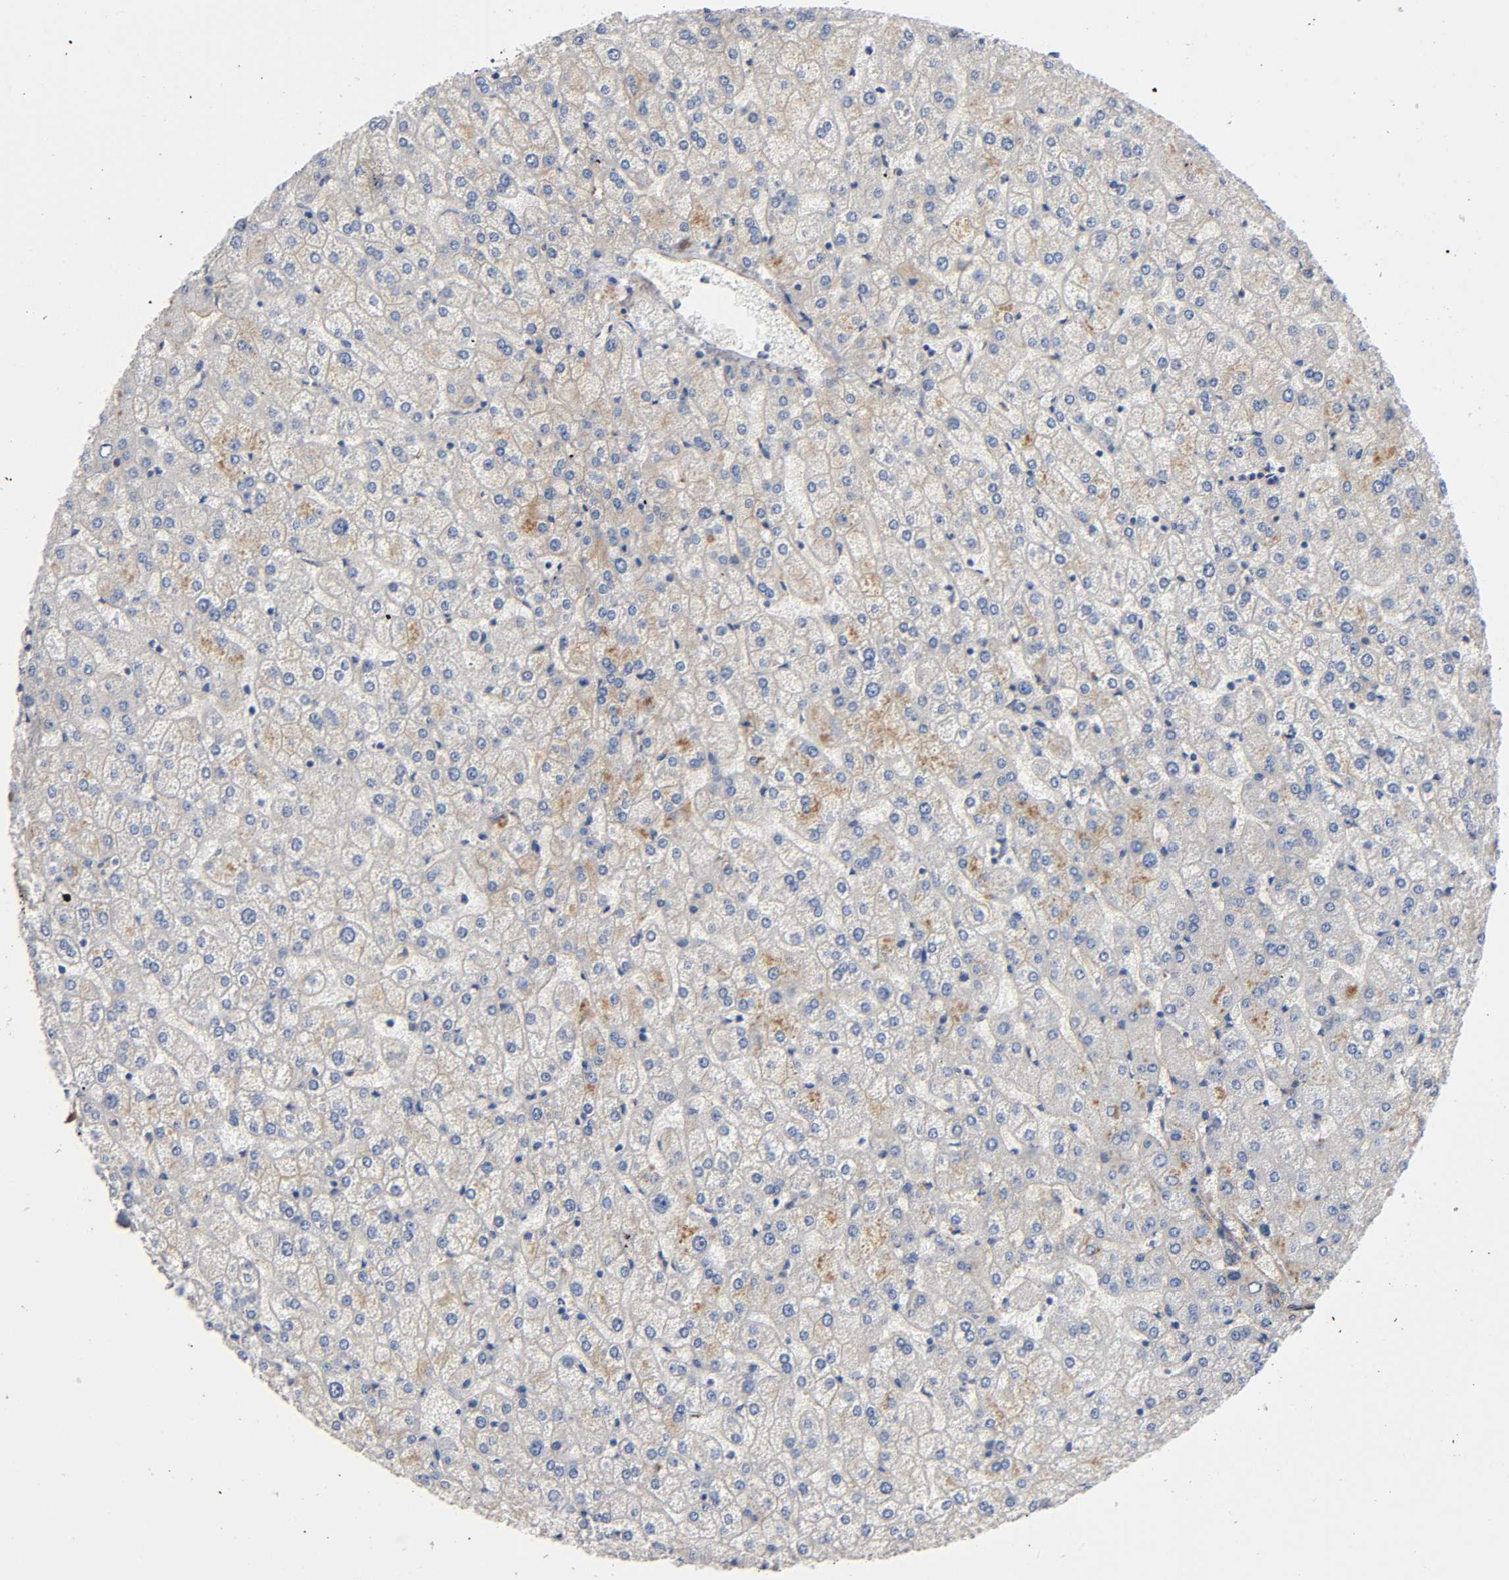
{"staining": {"intensity": "moderate", "quantity": ">75%", "location": "cytoplasmic/membranous"}, "tissue": "liver", "cell_type": "Cholangiocytes", "image_type": "normal", "snomed": [{"axis": "morphology", "description": "Normal tissue, NOS"}, {"axis": "topography", "description": "Liver"}], "caption": "Cholangiocytes exhibit medium levels of moderate cytoplasmic/membranous expression in about >75% of cells in normal liver.", "gene": "MARS1", "patient": {"sex": "female", "age": 32}}